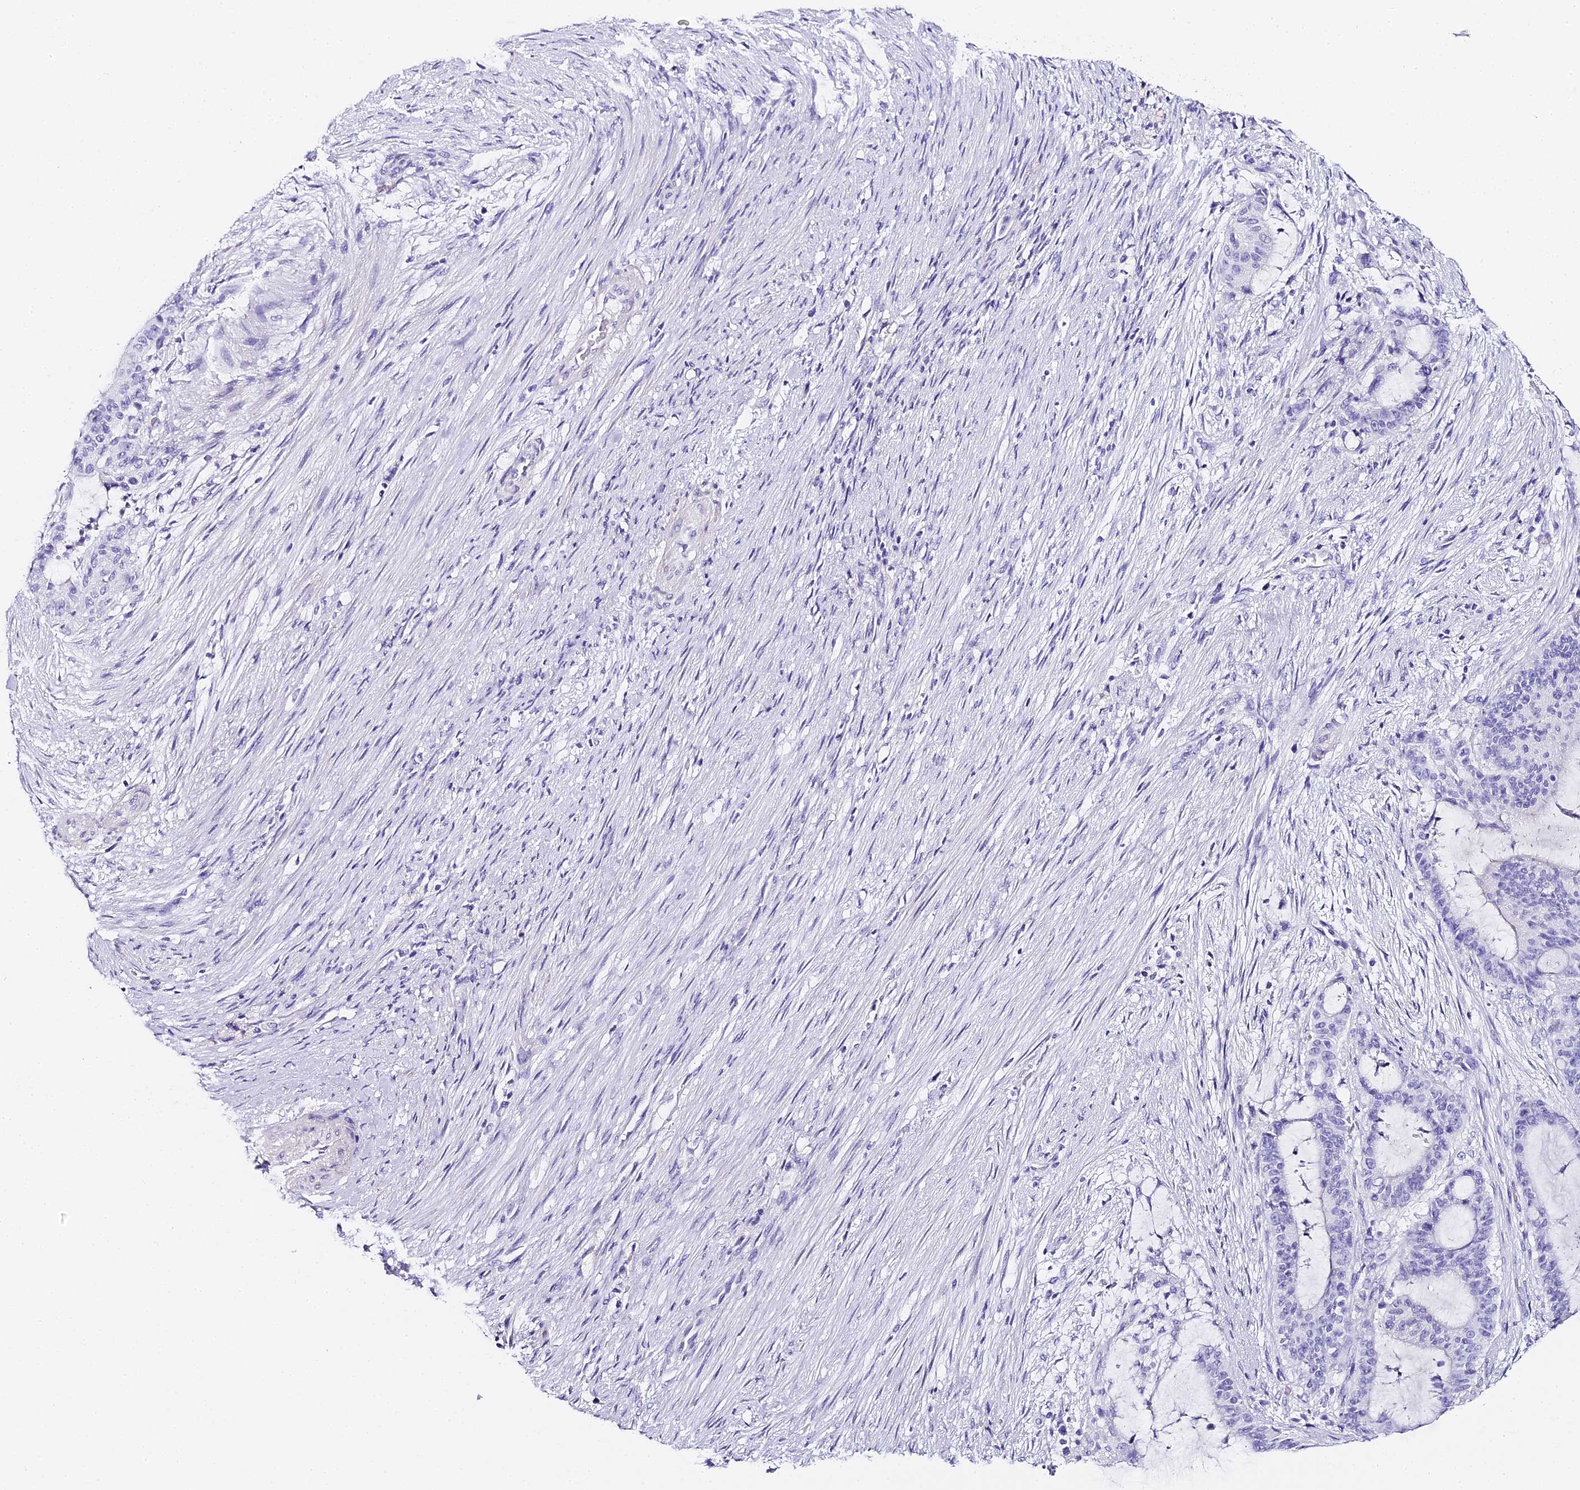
{"staining": {"intensity": "negative", "quantity": "none", "location": "none"}, "tissue": "liver cancer", "cell_type": "Tumor cells", "image_type": "cancer", "snomed": [{"axis": "morphology", "description": "Normal tissue, NOS"}, {"axis": "morphology", "description": "Cholangiocarcinoma"}, {"axis": "topography", "description": "Liver"}, {"axis": "topography", "description": "Peripheral nerve tissue"}], "caption": "Tumor cells are negative for protein expression in human liver cancer. (Stains: DAB (3,3'-diaminobenzidine) immunohistochemistry (IHC) with hematoxylin counter stain, Microscopy: brightfield microscopy at high magnification).", "gene": "ABHD14A-ACY1", "patient": {"sex": "female", "age": 73}}